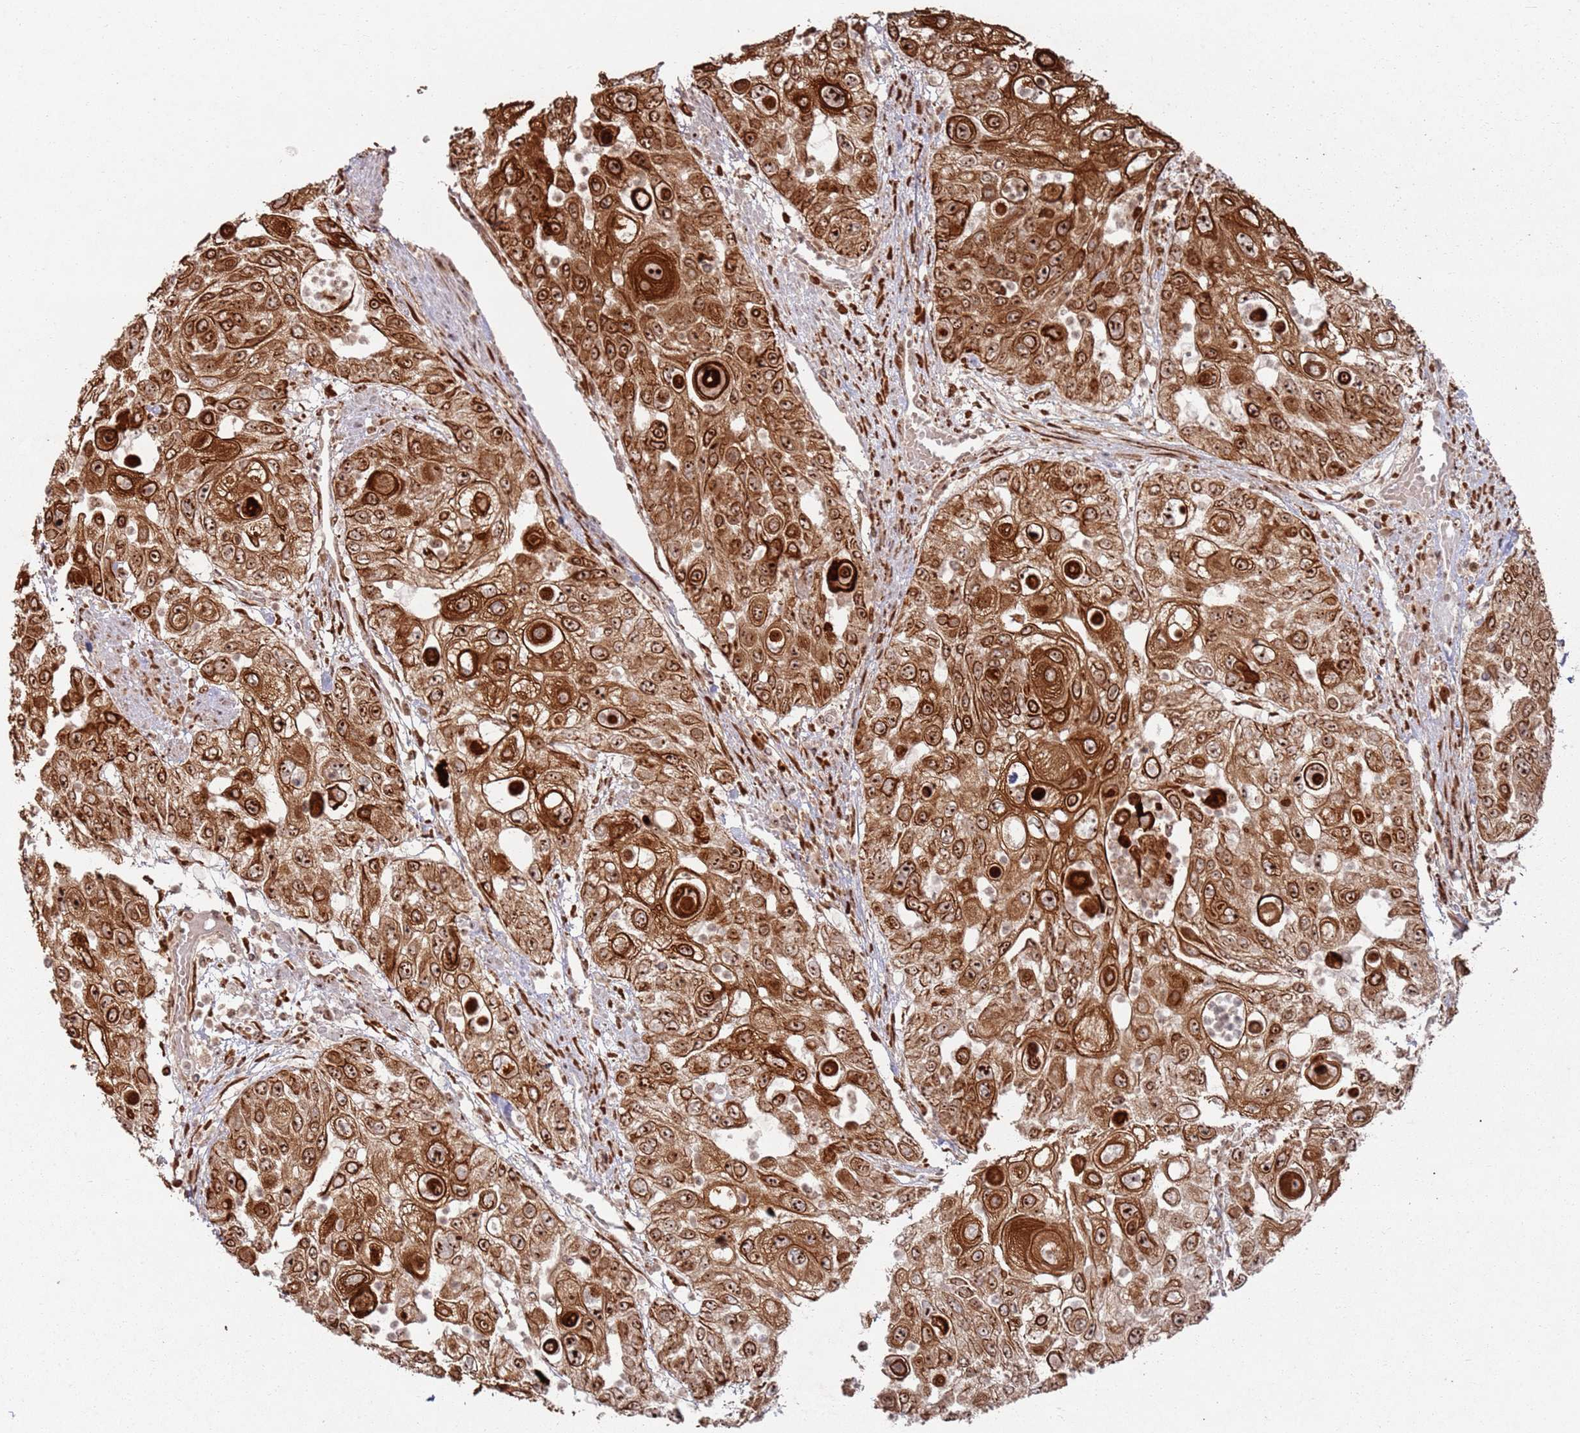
{"staining": {"intensity": "strong", "quantity": ">75%", "location": "cytoplasmic/membranous,nuclear"}, "tissue": "urothelial cancer", "cell_type": "Tumor cells", "image_type": "cancer", "snomed": [{"axis": "morphology", "description": "Urothelial carcinoma, High grade"}, {"axis": "topography", "description": "Urinary bladder"}], "caption": "Immunohistochemistry staining of urothelial cancer, which exhibits high levels of strong cytoplasmic/membranous and nuclear positivity in approximately >75% of tumor cells indicating strong cytoplasmic/membranous and nuclear protein expression. The staining was performed using DAB (brown) for protein detection and nuclei were counterstained in hematoxylin (blue).", "gene": "UTP11", "patient": {"sex": "female", "age": 79}}